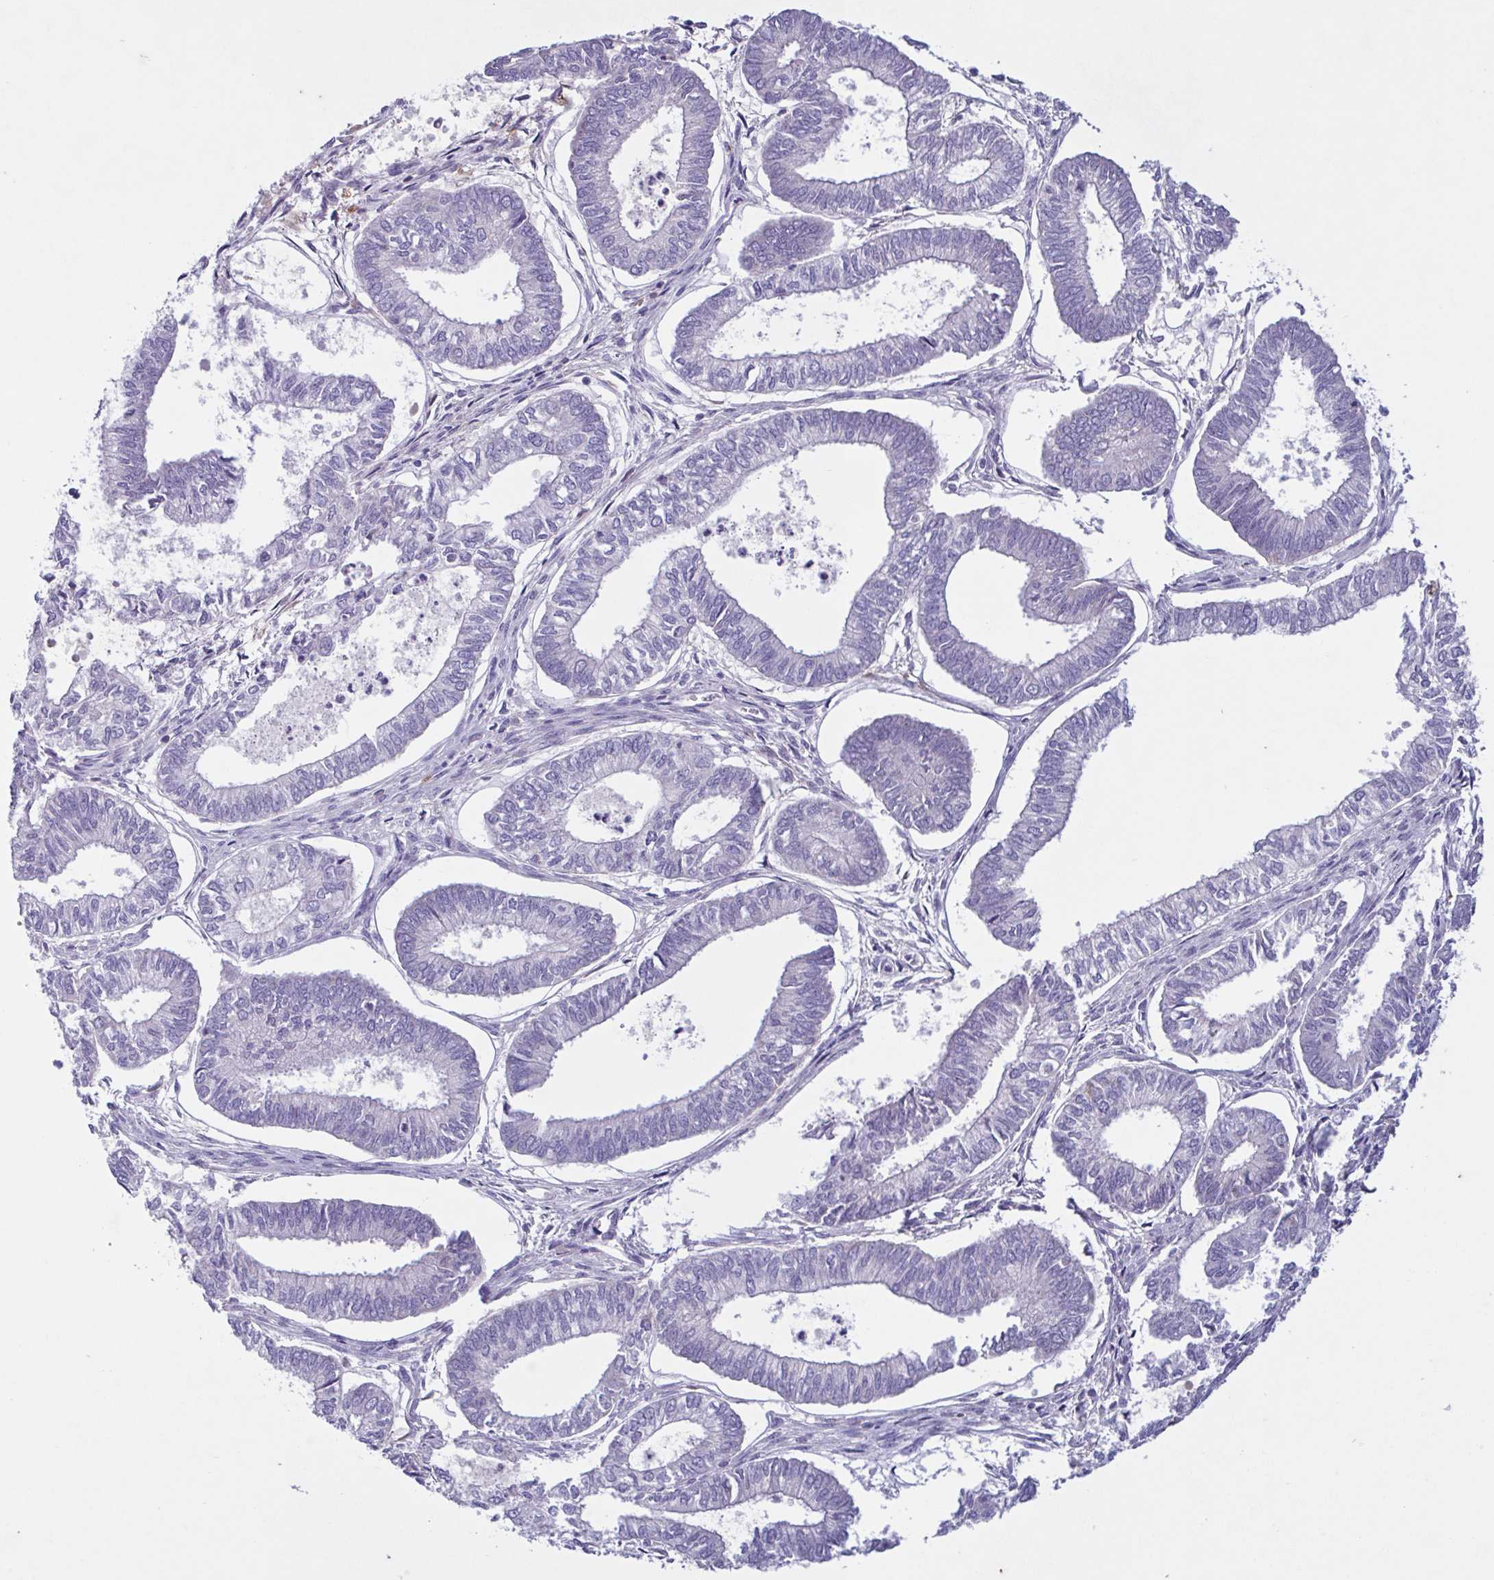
{"staining": {"intensity": "negative", "quantity": "none", "location": "none"}, "tissue": "ovarian cancer", "cell_type": "Tumor cells", "image_type": "cancer", "snomed": [{"axis": "morphology", "description": "Carcinoma, endometroid"}, {"axis": "topography", "description": "Ovary"}], "caption": "High magnification brightfield microscopy of ovarian endometroid carcinoma stained with DAB (3,3'-diaminobenzidine) (brown) and counterstained with hematoxylin (blue): tumor cells show no significant staining.", "gene": "F13B", "patient": {"sex": "female", "age": 64}}